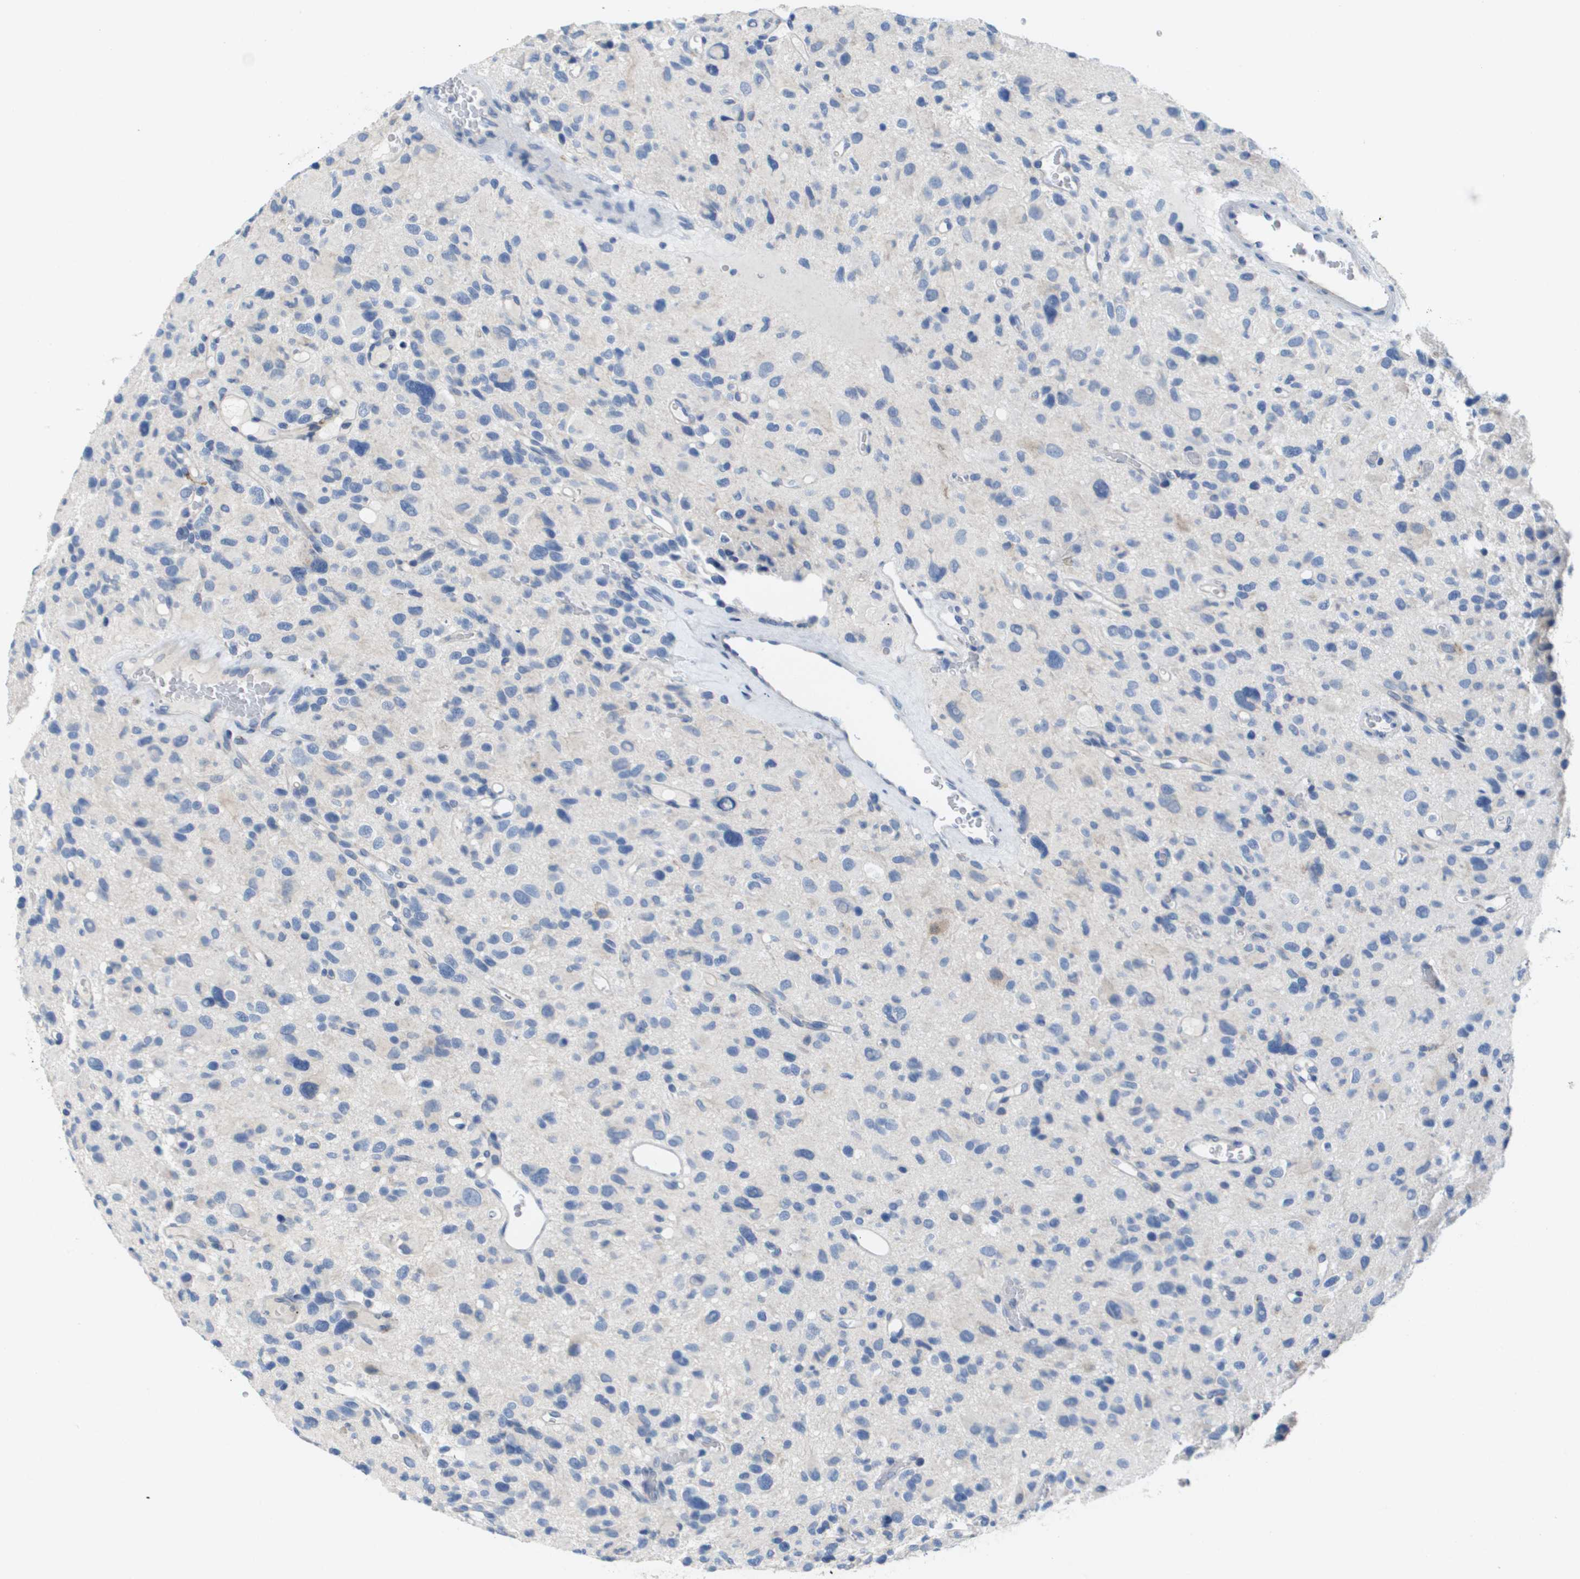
{"staining": {"intensity": "negative", "quantity": "none", "location": "none"}, "tissue": "glioma", "cell_type": "Tumor cells", "image_type": "cancer", "snomed": [{"axis": "morphology", "description": "Glioma, malignant, High grade"}, {"axis": "topography", "description": "Brain"}], "caption": "Immunohistochemical staining of glioma displays no significant staining in tumor cells.", "gene": "CD3G", "patient": {"sex": "male", "age": 48}}